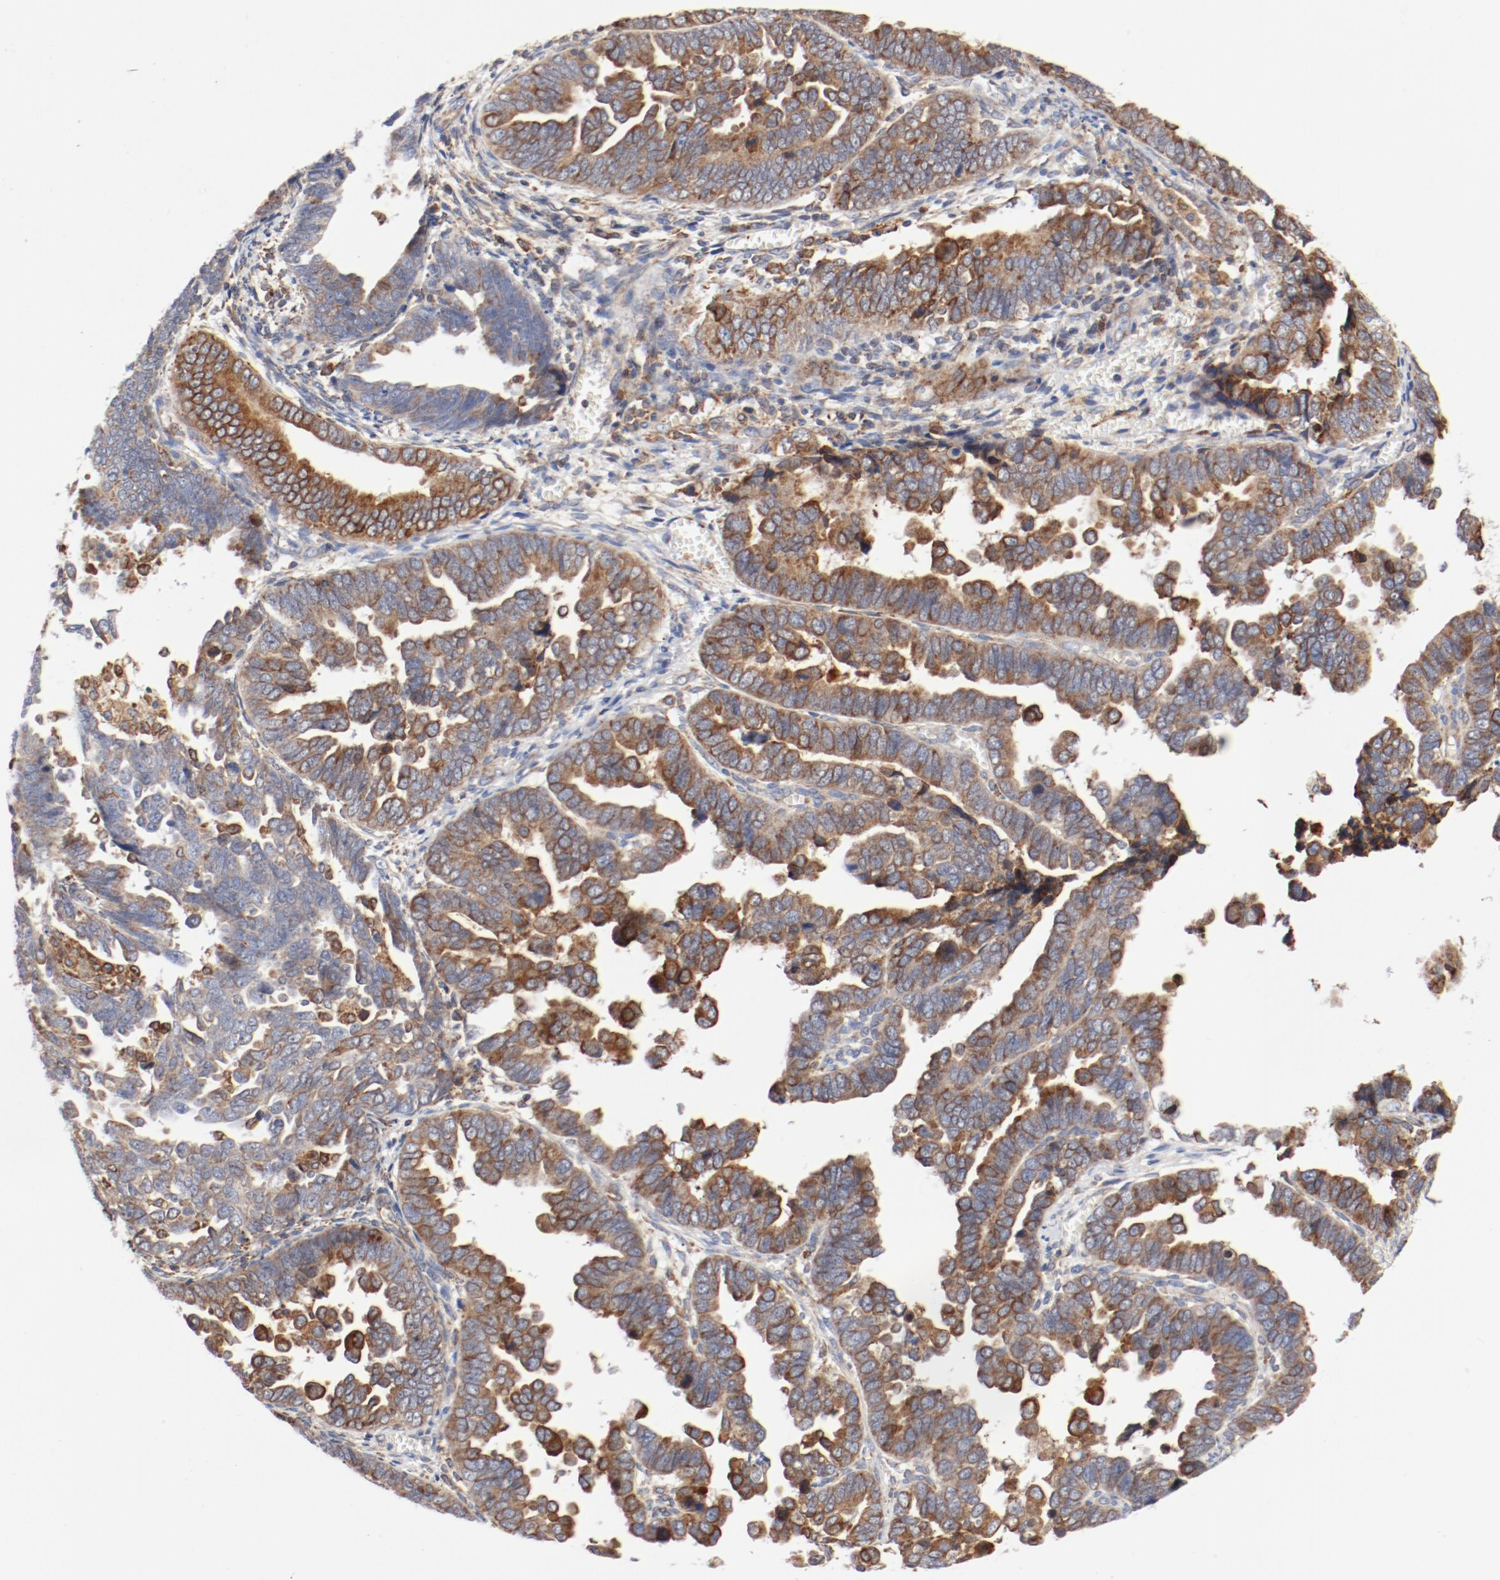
{"staining": {"intensity": "moderate", "quantity": ">75%", "location": "cytoplasmic/membranous"}, "tissue": "endometrial cancer", "cell_type": "Tumor cells", "image_type": "cancer", "snomed": [{"axis": "morphology", "description": "Adenocarcinoma, NOS"}, {"axis": "topography", "description": "Endometrium"}], "caption": "Adenocarcinoma (endometrial) stained for a protein (brown) demonstrates moderate cytoplasmic/membranous positive expression in about >75% of tumor cells.", "gene": "PDPK1", "patient": {"sex": "female", "age": 75}}